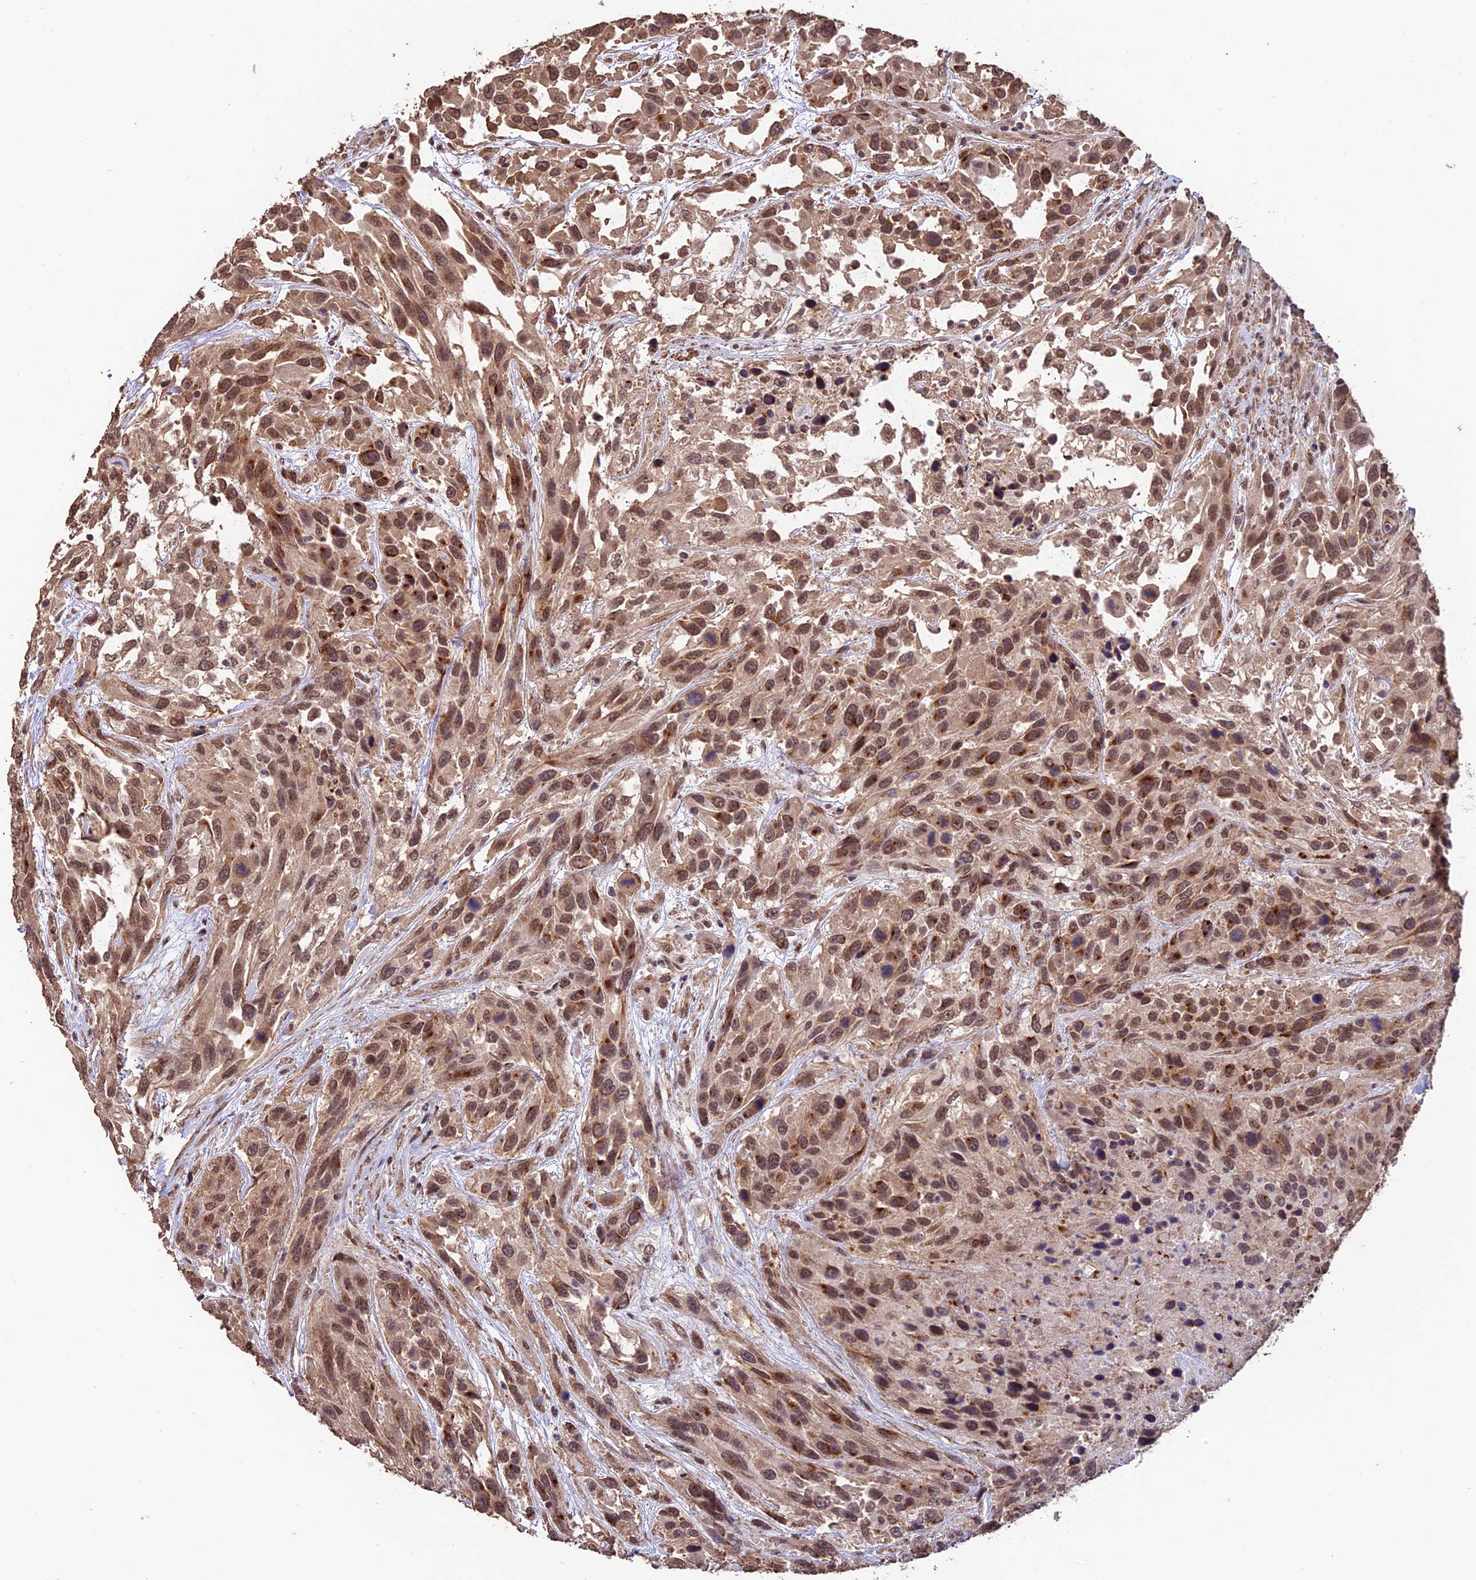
{"staining": {"intensity": "moderate", "quantity": ">75%", "location": "nuclear"}, "tissue": "urothelial cancer", "cell_type": "Tumor cells", "image_type": "cancer", "snomed": [{"axis": "morphology", "description": "Urothelial carcinoma, High grade"}, {"axis": "topography", "description": "Urinary bladder"}], "caption": "DAB (3,3'-diaminobenzidine) immunohistochemical staining of human urothelial cancer reveals moderate nuclear protein staining in approximately >75% of tumor cells. Using DAB (brown) and hematoxylin (blue) stains, captured at high magnification using brightfield microscopy.", "gene": "CABIN1", "patient": {"sex": "female", "age": 70}}